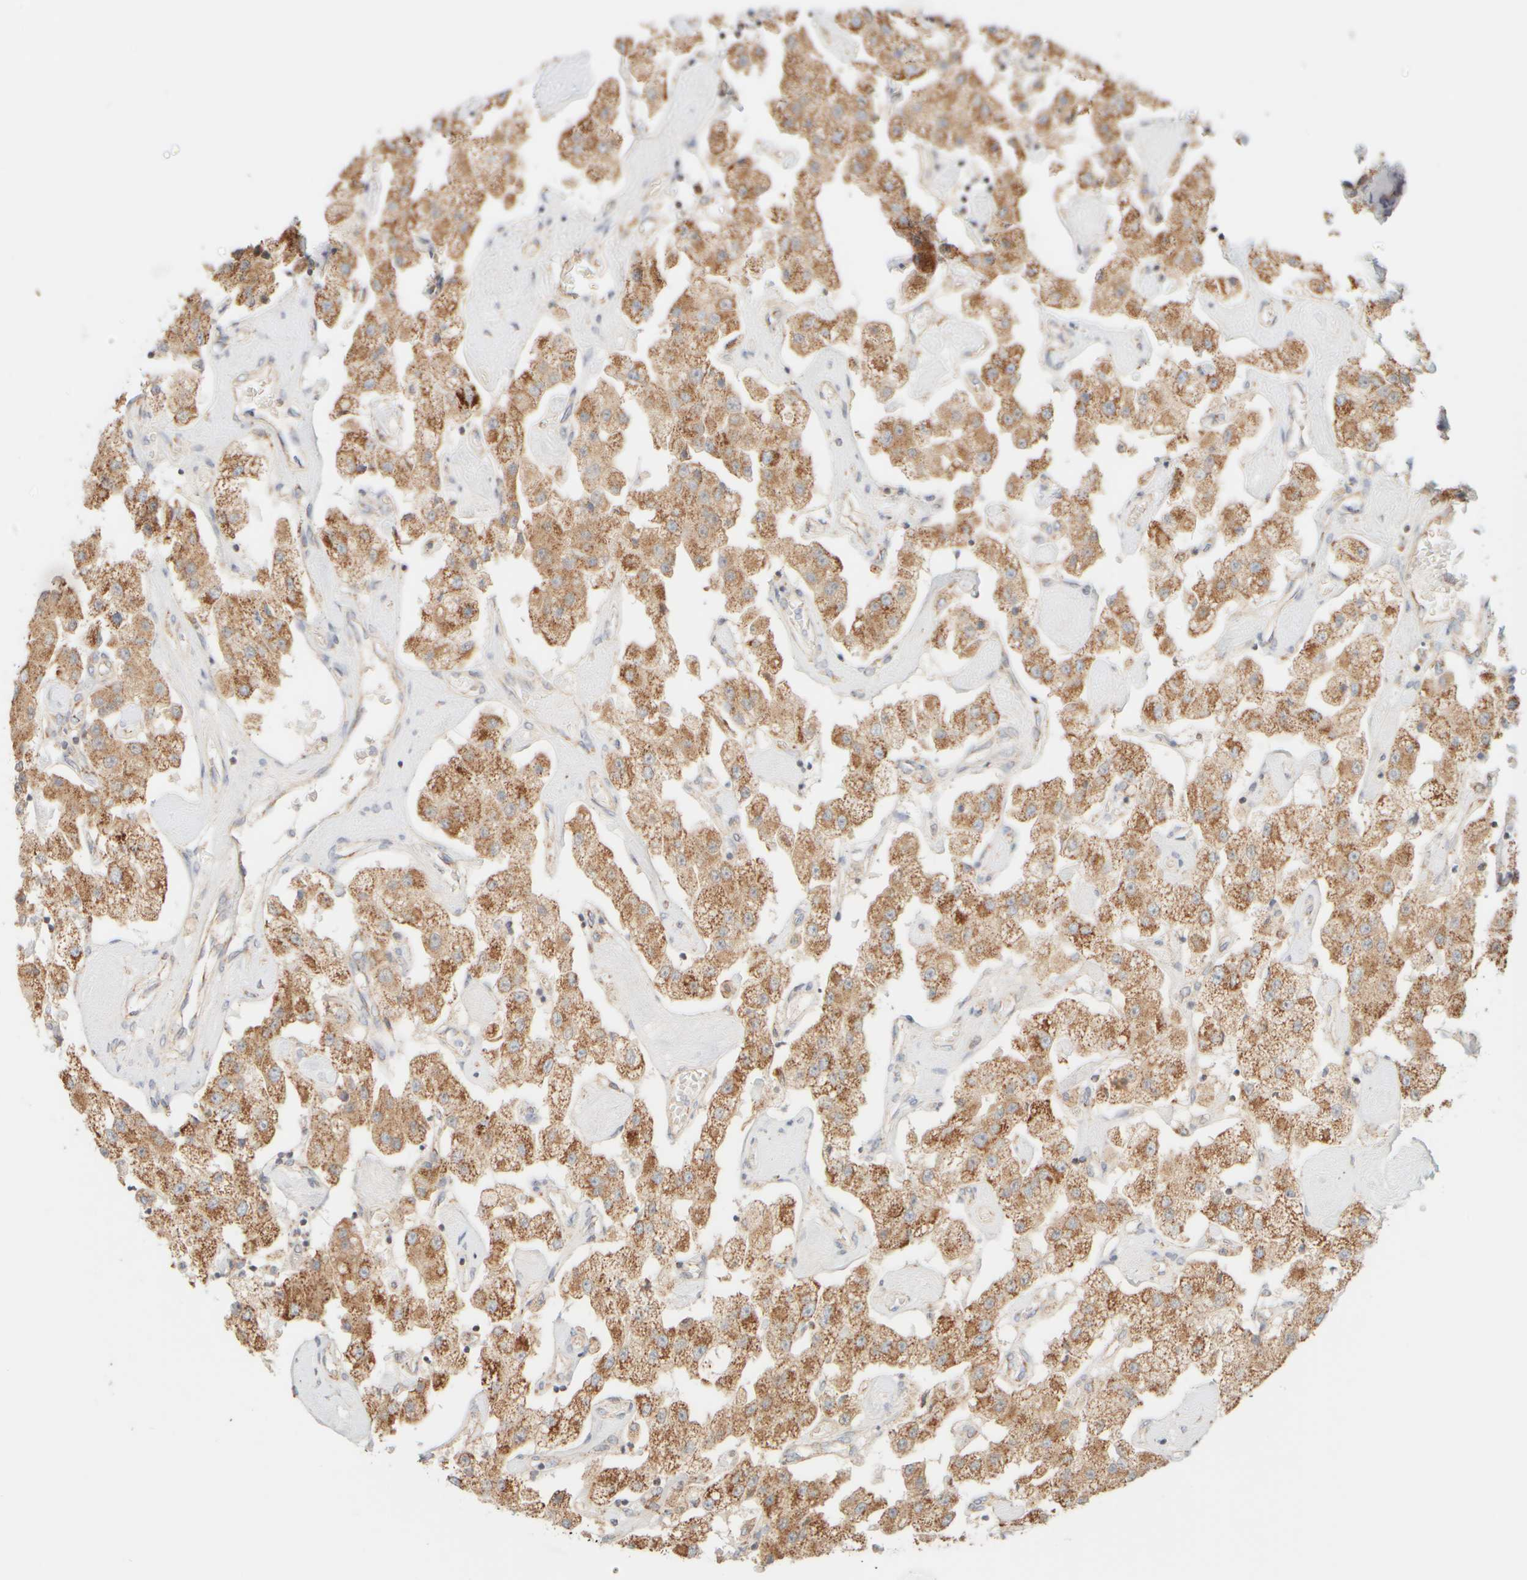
{"staining": {"intensity": "moderate", "quantity": ">75%", "location": "cytoplasmic/membranous"}, "tissue": "carcinoid", "cell_type": "Tumor cells", "image_type": "cancer", "snomed": [{"axis": "morphology", "description": "Carcinoid, malignant, NOS"}, {"axis": "topography", "description": "Pancreas"}], "caption": "Immunohistochemistry of human malignant carcinoid shows medium levels of moderate cytoplasmic/membranous expression in approximately >75% of tumor cells.", "gene": "APBB2", "patient": {"sex": "male", "age": 41}}